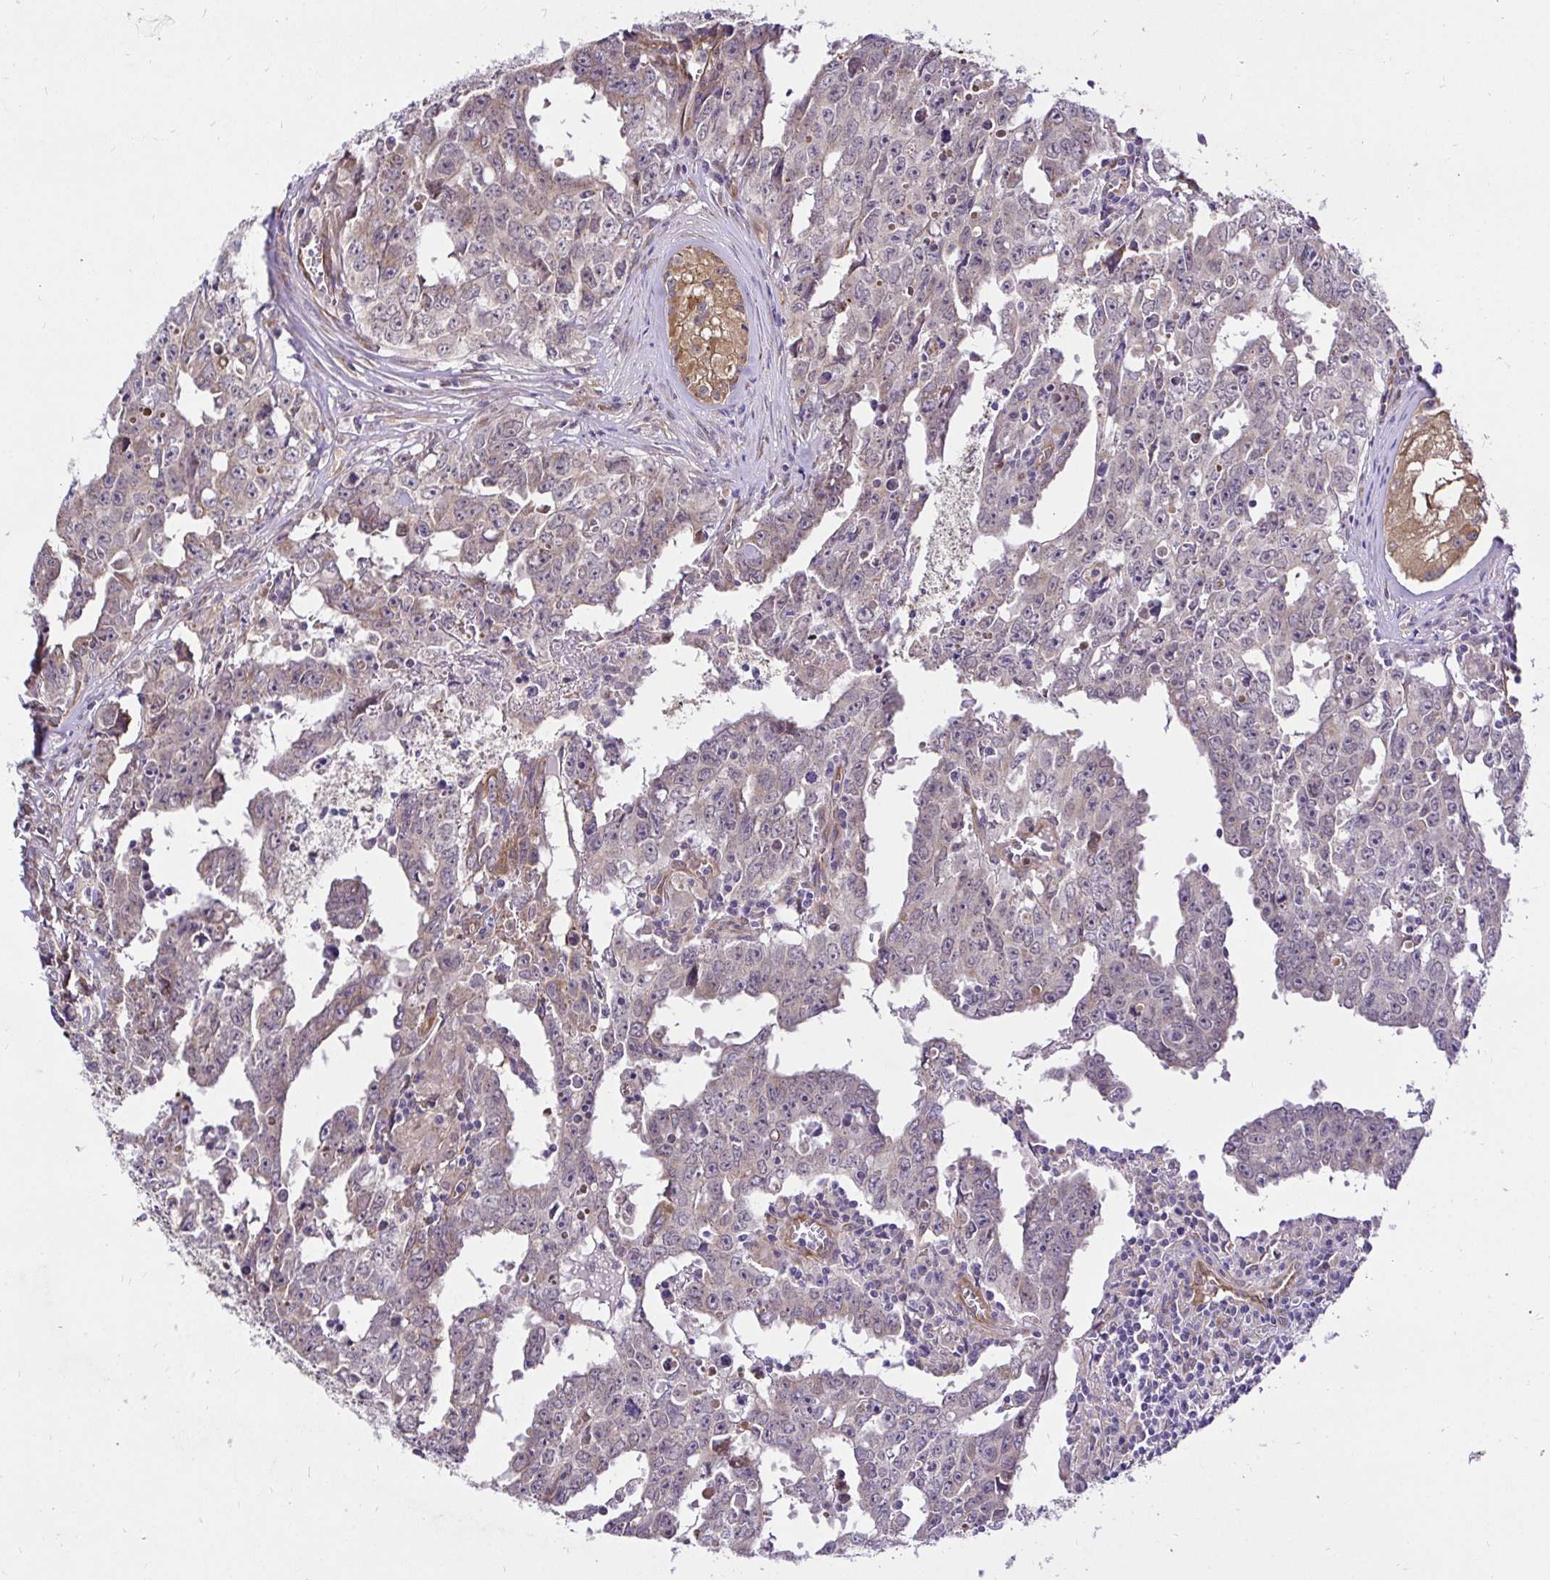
{"staining": {"intensity": "negative", "quantity": "none", "location": "none"}, "tissue": "testis cancer", "cell_type": "Tumor cells", "image_type": "cancer", "snomed": [{"axis": "morphology", "description": "Carcinoma, Embryonal, NOS"}, {"axis": "topography", "description": "Testis"}], "caption": "Embryonal carcinoma (testis) stained for a protein using IHC shows no expression tumor cells.", "gene": "CCDC122", "patient": {"sex": "male", "age": 22}}